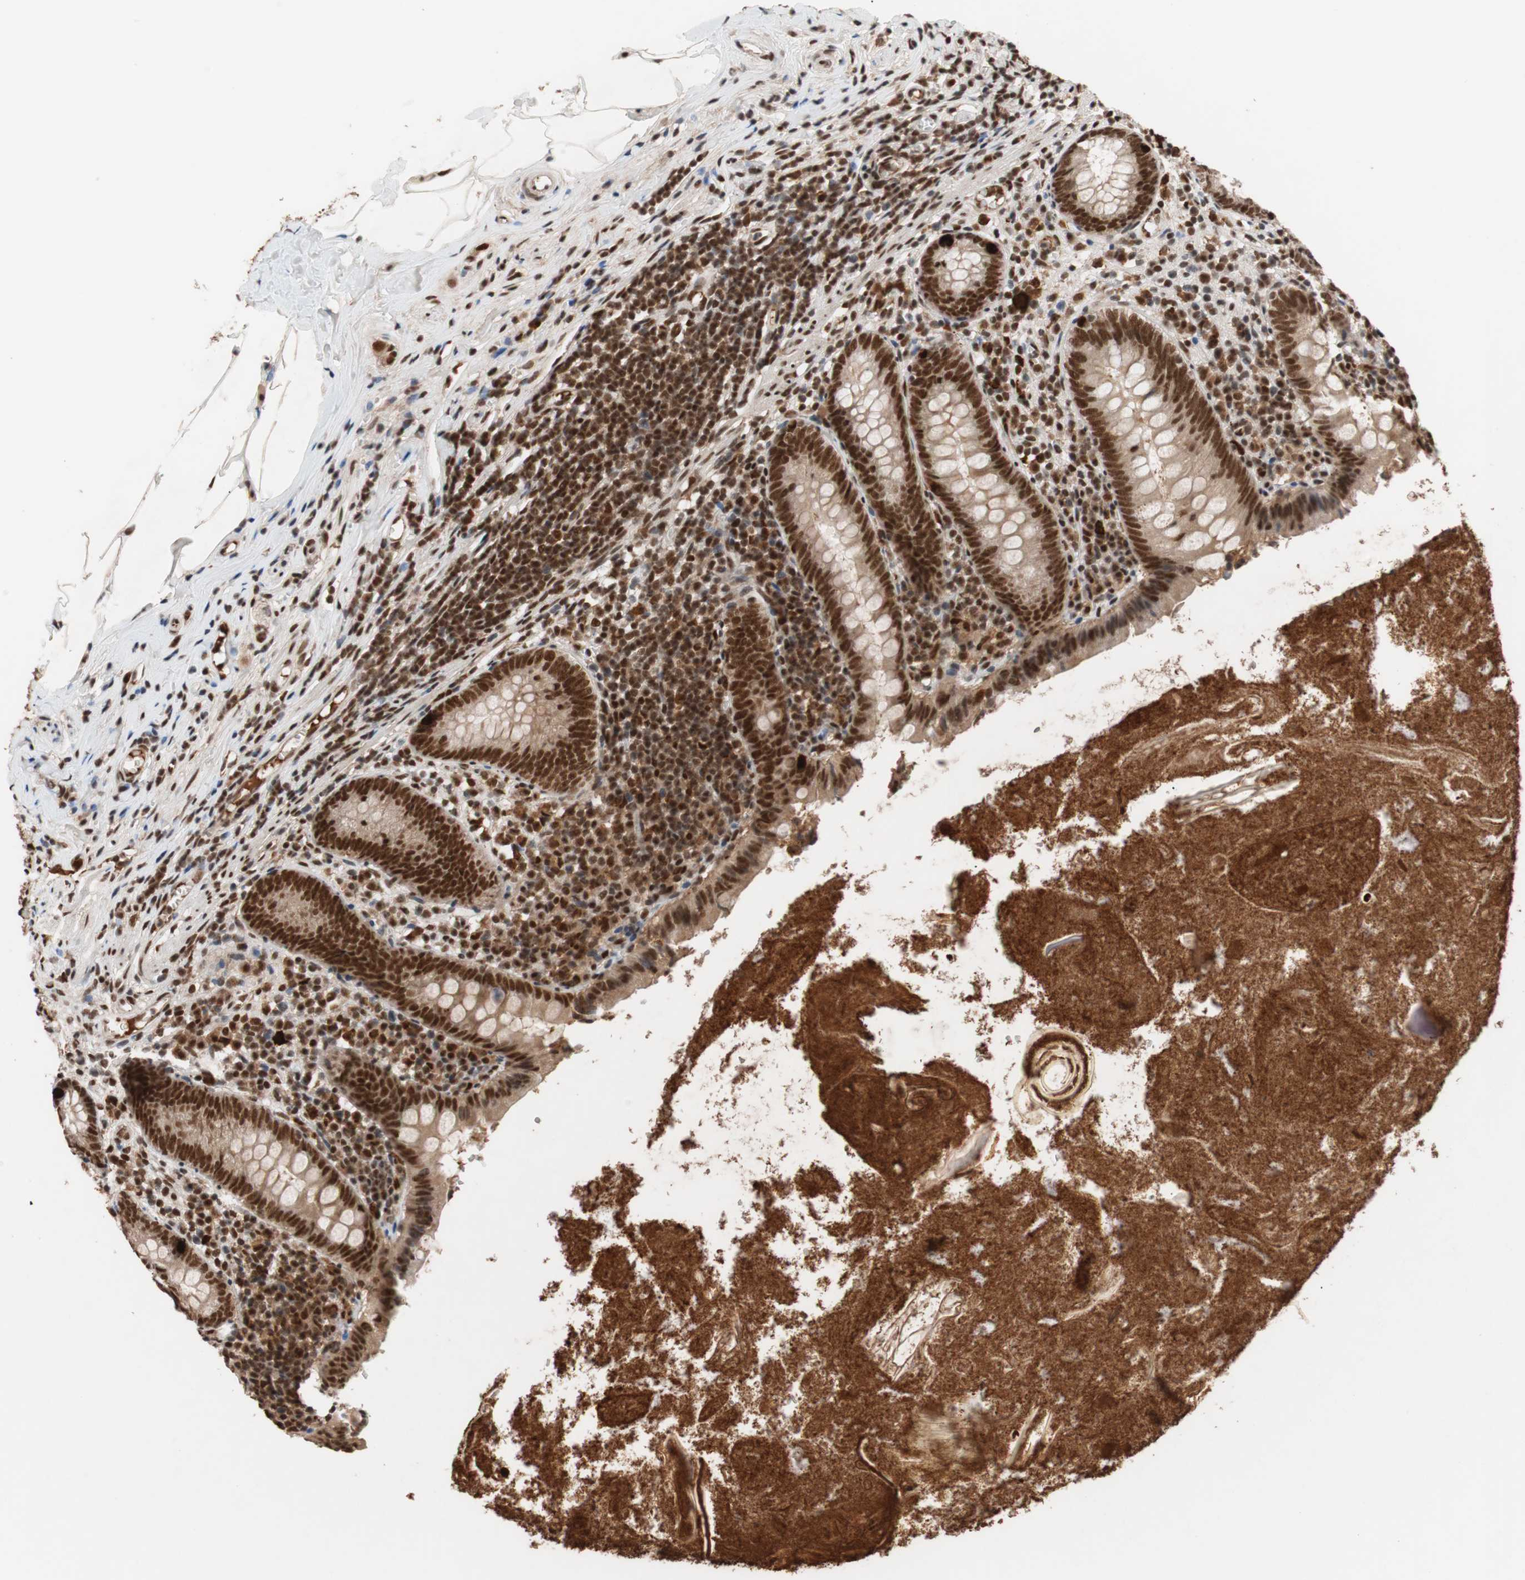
{"staining": {"intensity": "strong", "quantity": ">75%", "location": "nuclear"}, "tissue": "appendix", "cell_type": "Glandular cells", "image_type": "normal", "snomed": [{"axis": "morphology", "description": "Normal tissue, NOS"}, {"axis": "topography", "description": "Appendix"}], "caption": "A brown stain highlights strong nuclear positivity of a protein in glandular cells of unremarkable appendix. The staining was performed using DAB, with brown indicating positive protein expression. Nuclei are stained blue with hematoxylin.", "gene": "CHAMP1", "patient": {"sex": "male", "age": 52}}